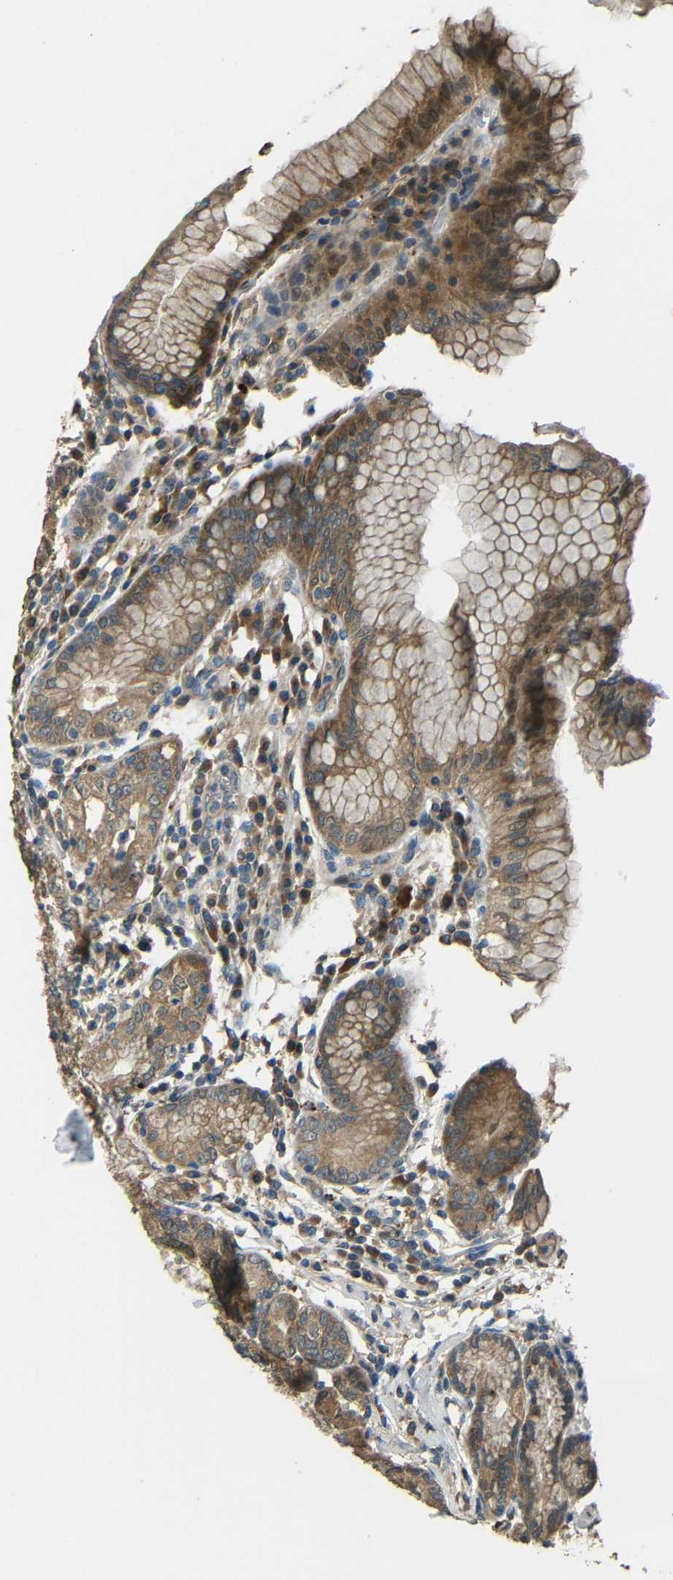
{"staining": {"intensity": "moderate", "quantity": ">75%", "location": "cytoplasmic/membranous"}, "tissue": "stomach", "cell_type": "Glandular cells", "image_type": "normal", "snomed": [{"axis": "morphology", "description": "Normal tissue, NOS"}, {"axis": "topography", "description": "Stomach, lower"}], "caption": "Protein positivity by immunohistochemistry (IHC) displays moderate cytoplasmic/membranous expression in about >75% of glandular cells in benign stomach. (DAB IHC with brightfield microscopy, high magnification).", "gene": "ACACA", "patient": {"sex": "female", "age": 76}}